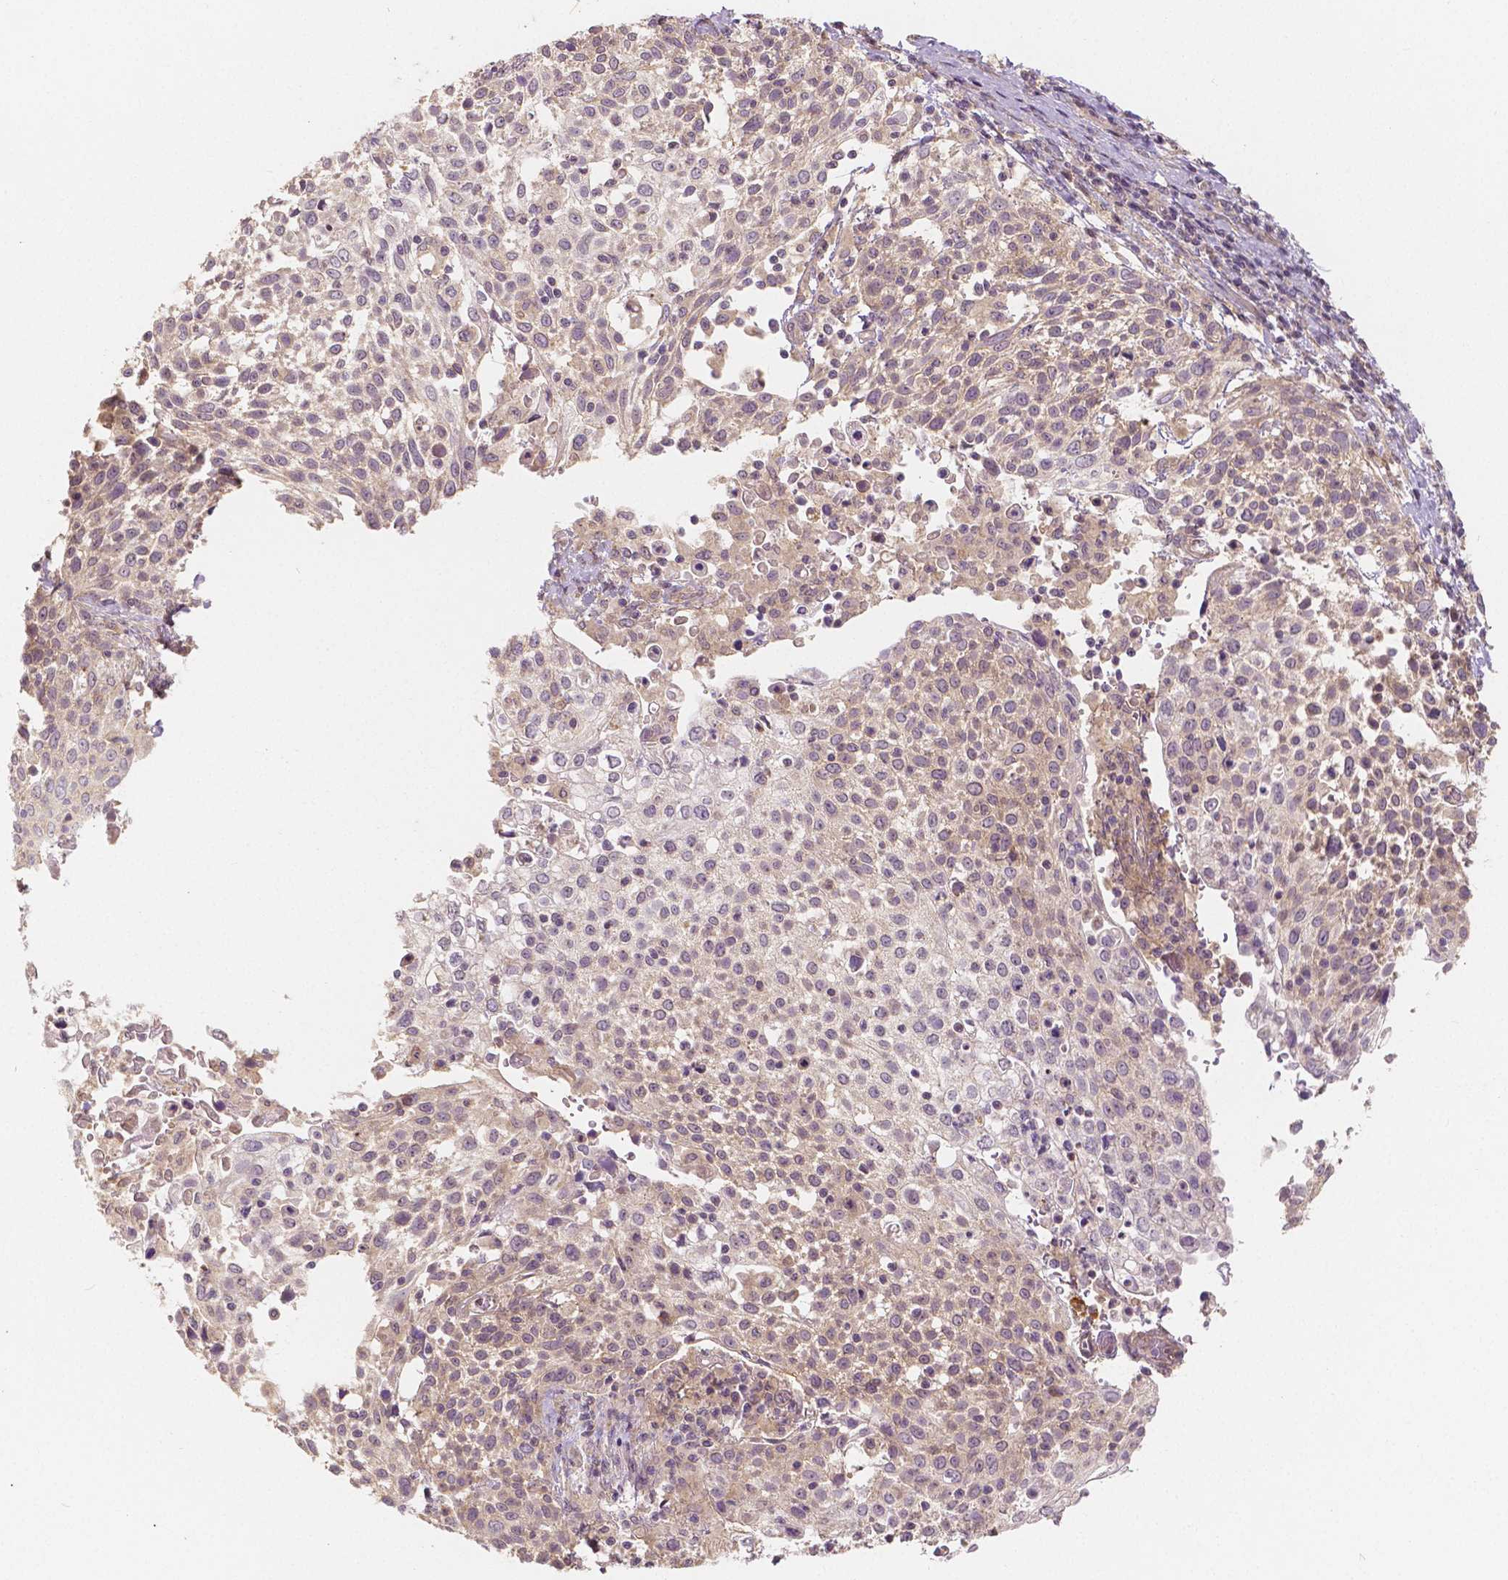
{"staining": {"intensity": "weak", "quantity": "<25%", "location": "cytoplasmic/membranous"}, "tissue": "cervical cancer", "cell_type": "Tumor cells", "image_type": "cancer", "snomed": [{"axis": "morphology", "description": "Squamous cell carcinoma, NOS"}, {"axis": "topography", "description": "Cervix"}], "caption": "An immunohistochemistry (IHC) histopathology image of cervical cancer (squamous cell carcinoma) is shown. There is no staining in tumor cells of cervical cancer (squamous cell carcinoma).", "gene": "SNX12", "patient": {"sex": "female", "age": 61}}